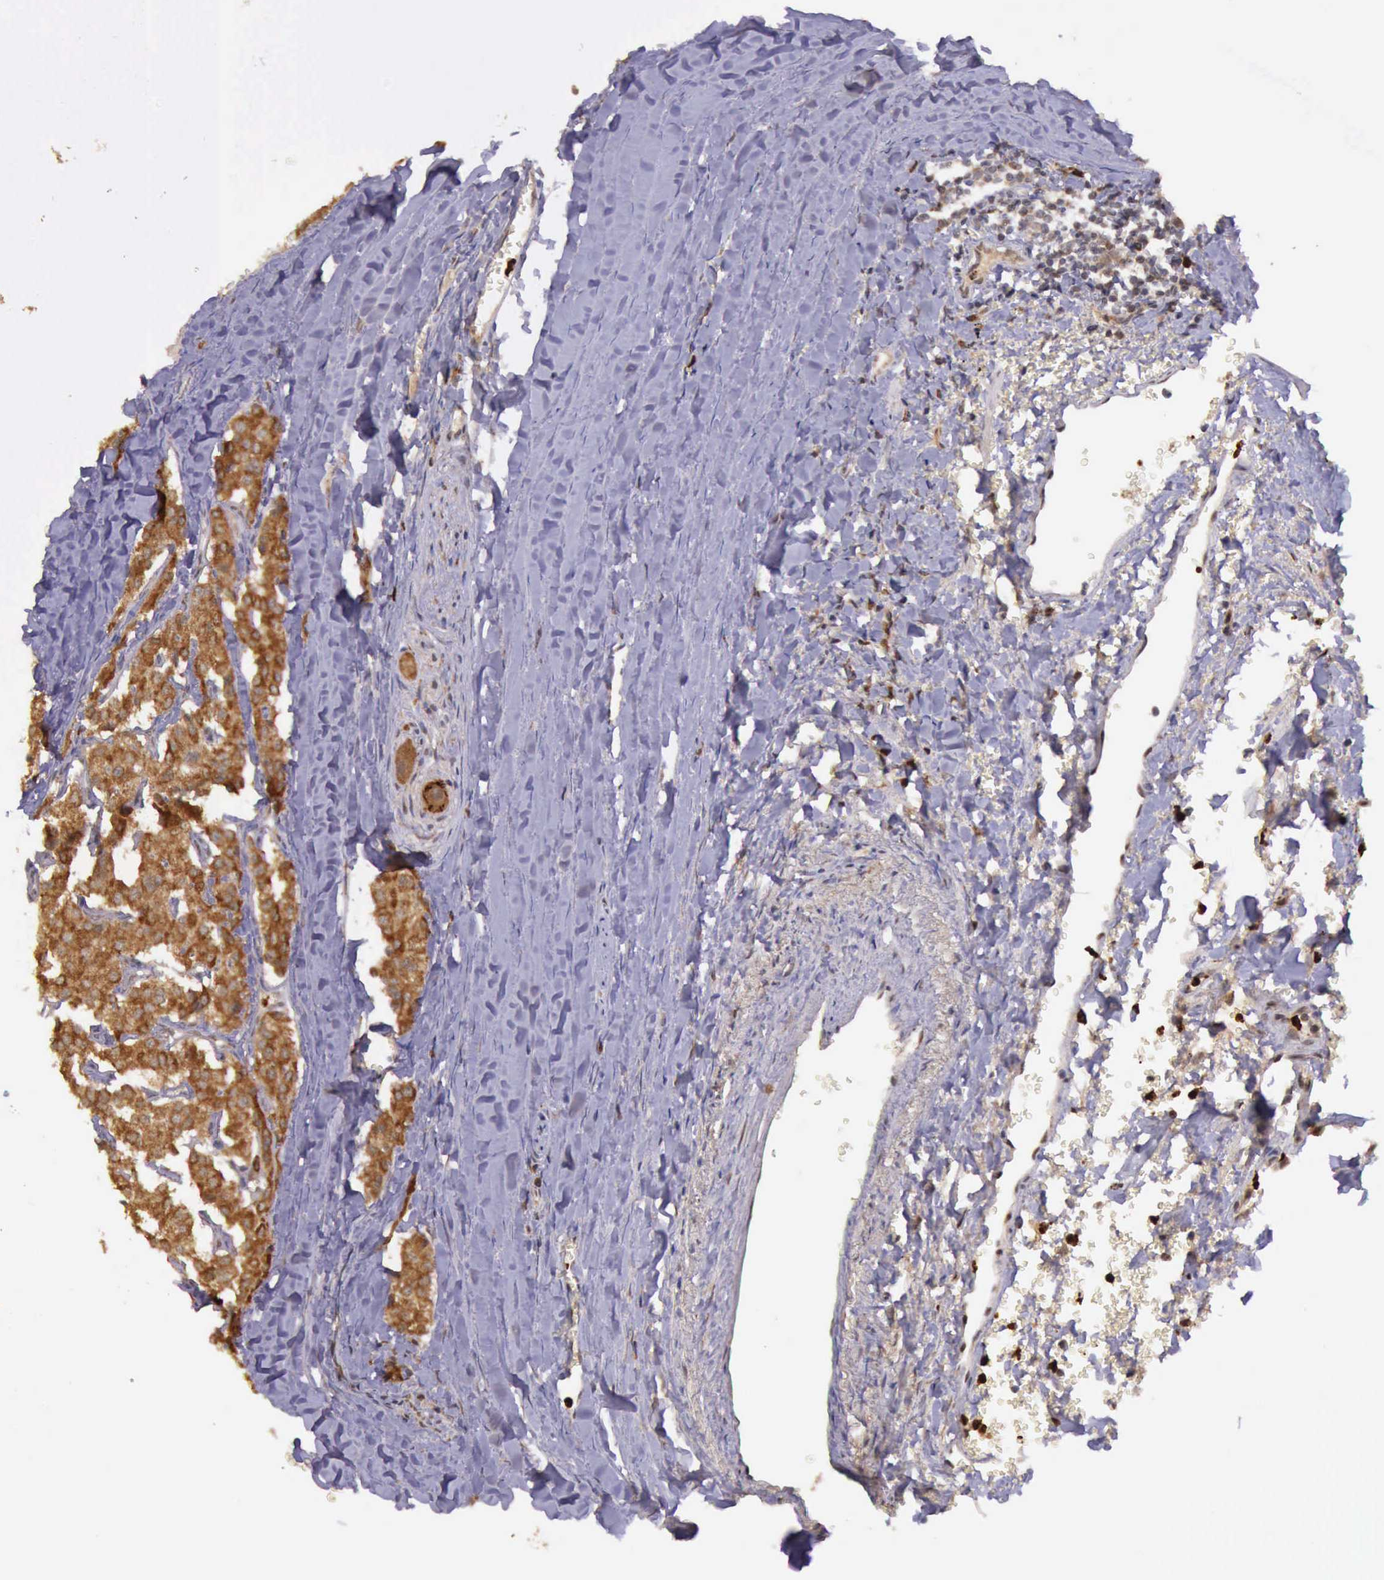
{"staining": {"intensity": "strong", "quantity": ">75%", "location": "cytoplasmic/membranous"}, "tissue": "carcinoid", "cell_type": "Tumor cells", "image_type": "cancer", "snomed": [{"axis": "morphology", "description": "Carcinoid, malignant, NOS"}, {"axis": "topography", "description": "Bronchus"}], "caption": "Carcinoid (malignant) stained with a protein marker reveals strong staining in tumor cells.", "gene": "ARMCX3", "patient": {"sex": "male", "age": 55}}